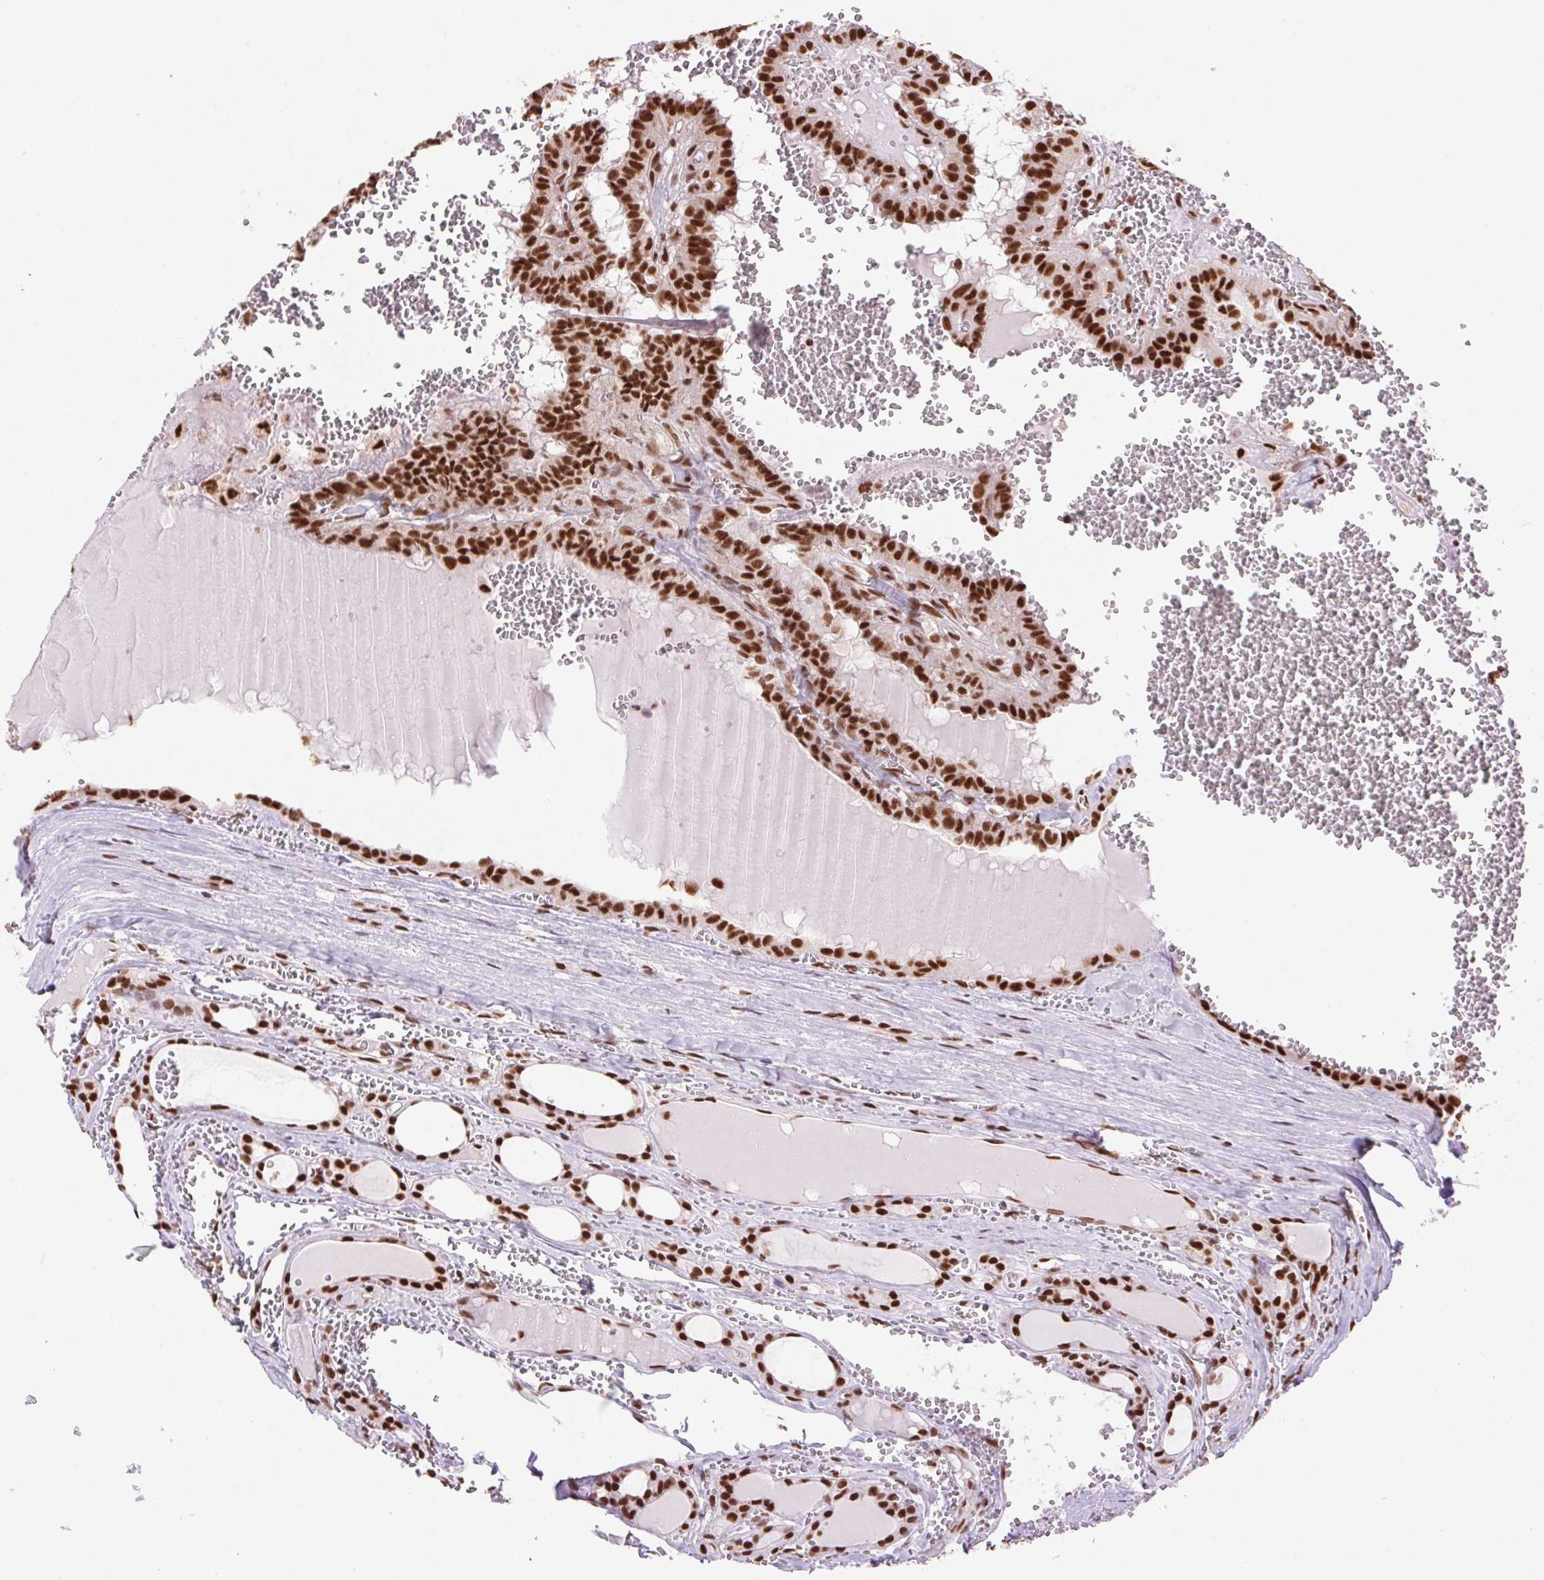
{"staining": {"intensity": "strong", "quantity": ">75%", "location": "nuclear"}, "tissue": "thyroid cancer", "cell_type": "Tumor cells", "image_type": "cancer", "snomed": [{"axis": "morphology", "description": "Papillary adenocarcinoma, NOS"}, {"axis": "topography", "description": "Thyroid gland"}], "caption": "This image displays IHC staining of human thyroid cancer (papillary adenocarcinoma), with high strong nuclear positivity in approximately >75% of tumor cells.", "gene": "ZNF207", "patient": {"sex": "female", "age": 21}}